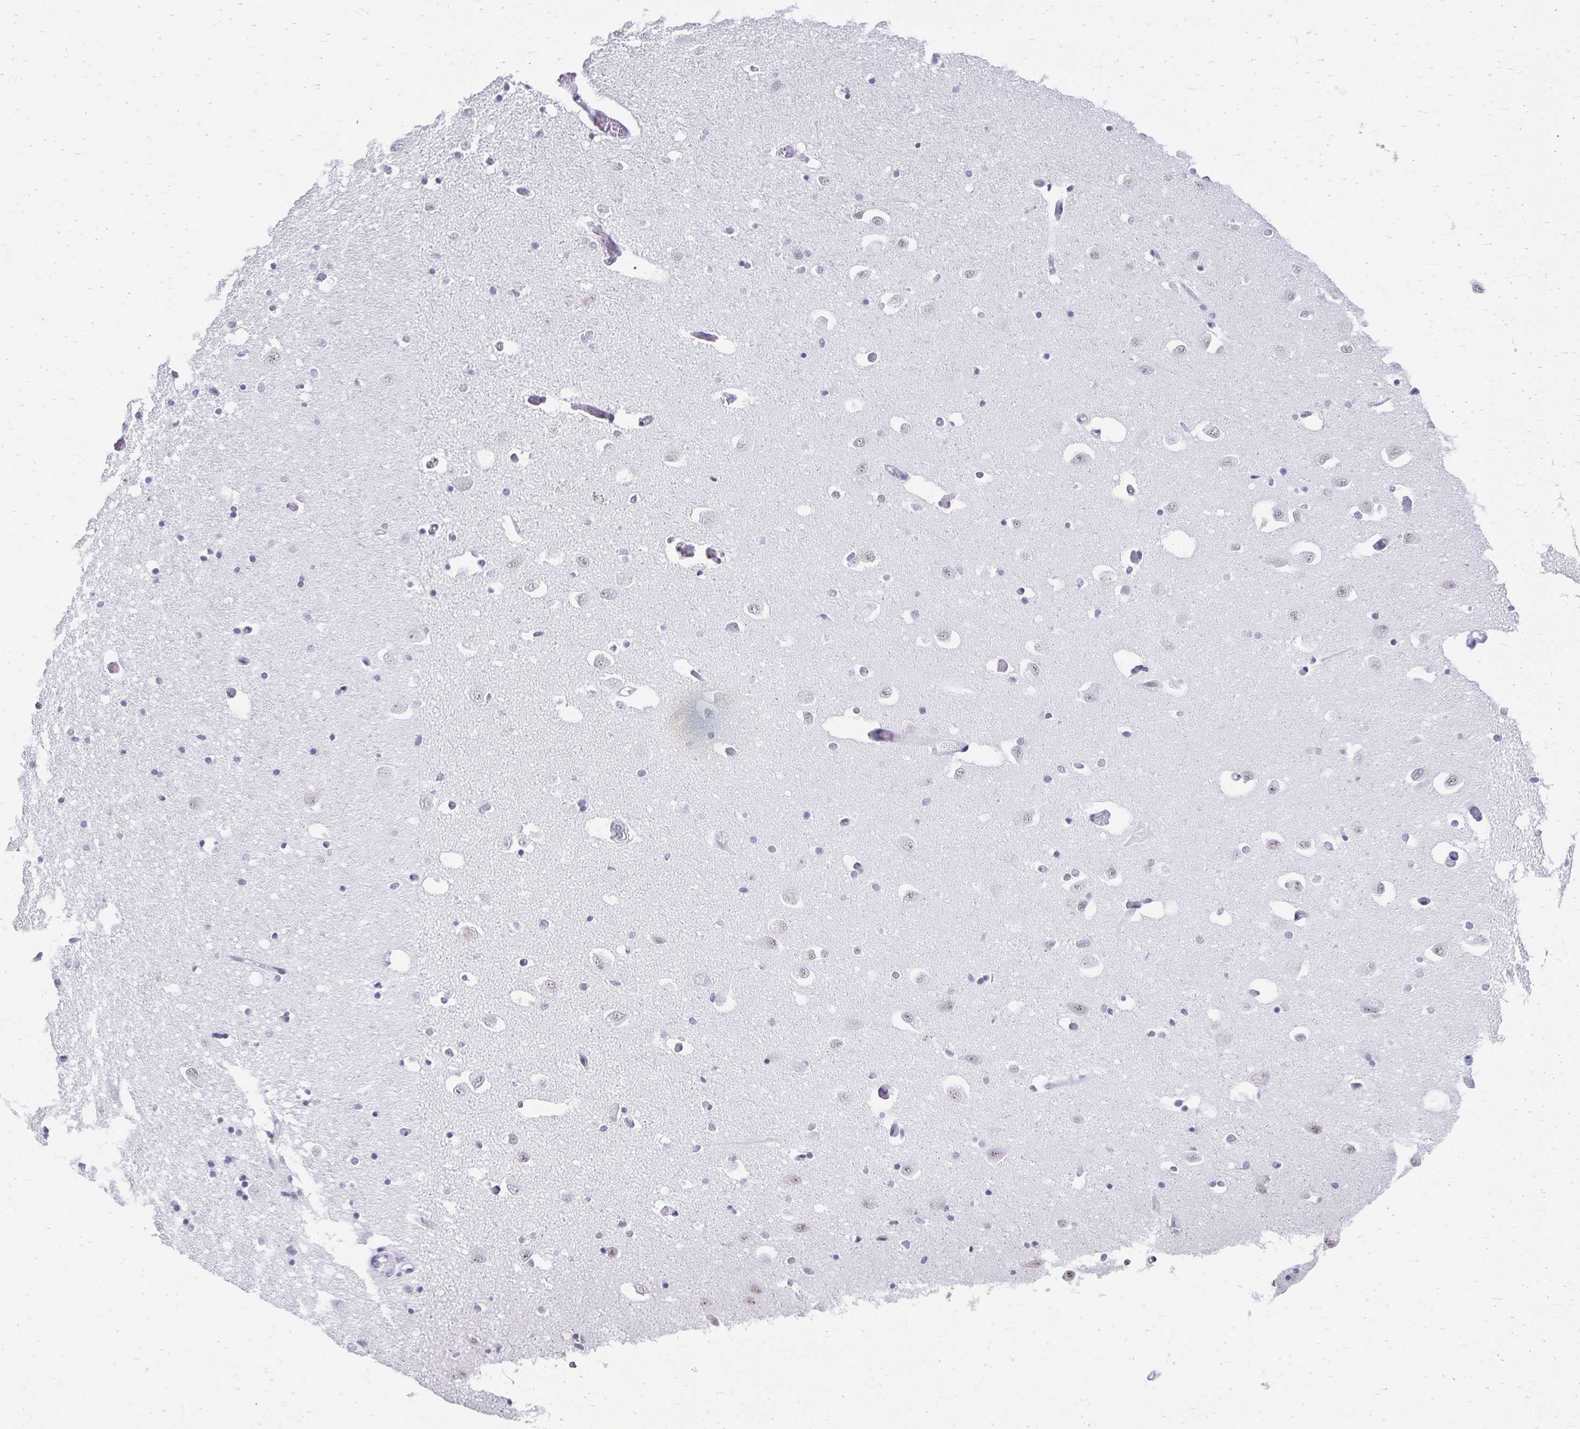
{"staining": {"intensity": "negative", "quantity": "none", "location": "none"}, "tissue": "caudate", "cell_type": "Glial cells", "image_type": "normal", "snomed": [{"axis": "morphology", "description": "Normal tissue, NOS"}, {"axis": "topography", "description": "Lateral ventricle wall"}, {"axis": "topography", "description": "Hippocampus"}], "caption": "An image of caudate stained for a protein reveals no brown staining in glial cells. Nuclei are stained in blue.", "gene": "C20orf85", "patient": {"sex": "female", "age": 63}}